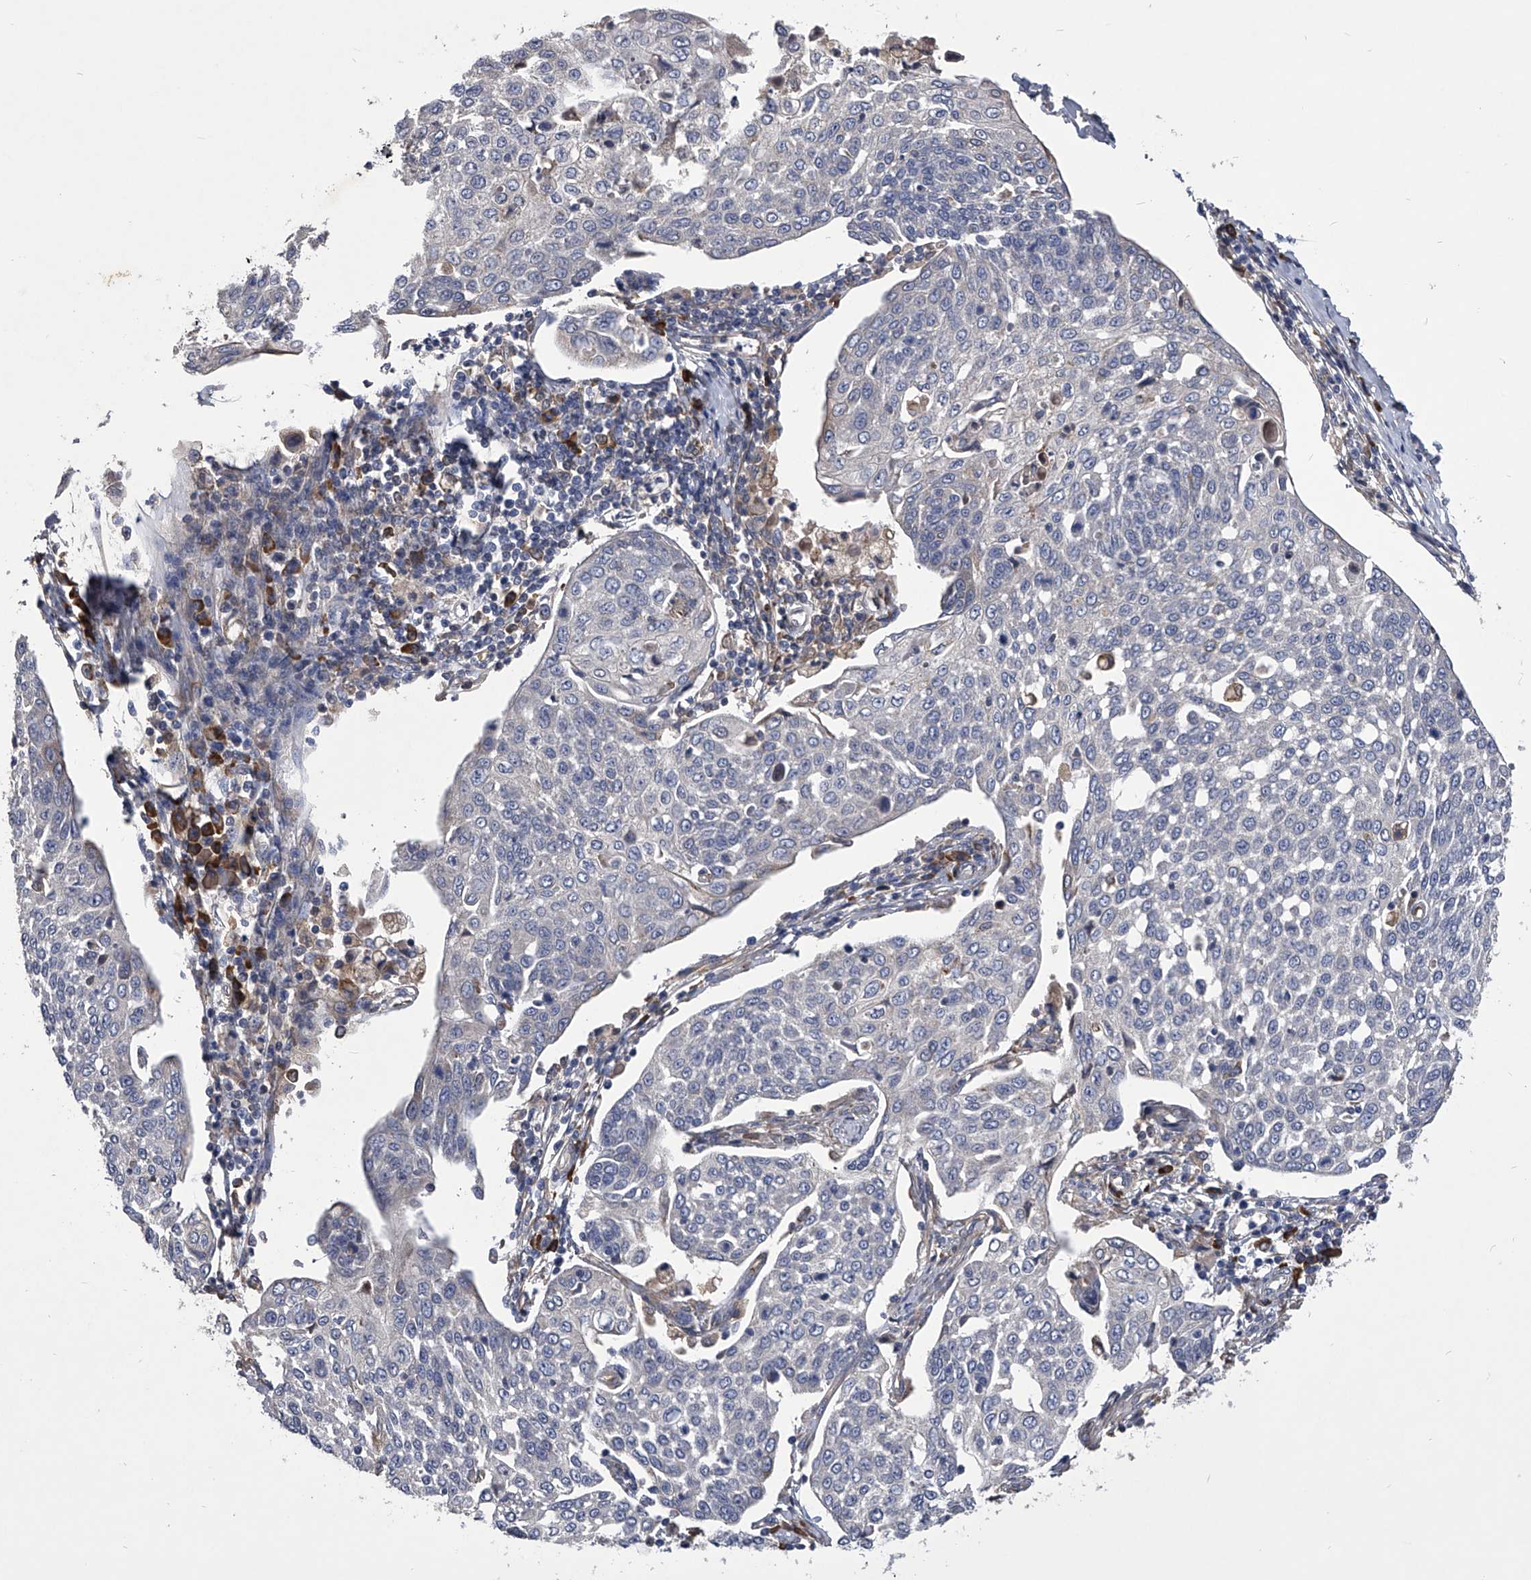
{"staining": {"intensity": "negative", "quantity": "none", "location": "none"}, "tissue": "cervical cancer", "cell_type": "Tumor cells", "image_type": "cancer", "snomed": [{"axis": "morphology", "description": "Squamous cell carcinoma, NOS"}, {"axis": "topography", "description": "Cervix"}], "caption": "DAB immunohistochemical staining of cervical cancer (squamous cell carcinoma) reveals no significant staining in tumor cells.", "gene": "CCR4", "patient": {"sex": "female", "age": 34}}